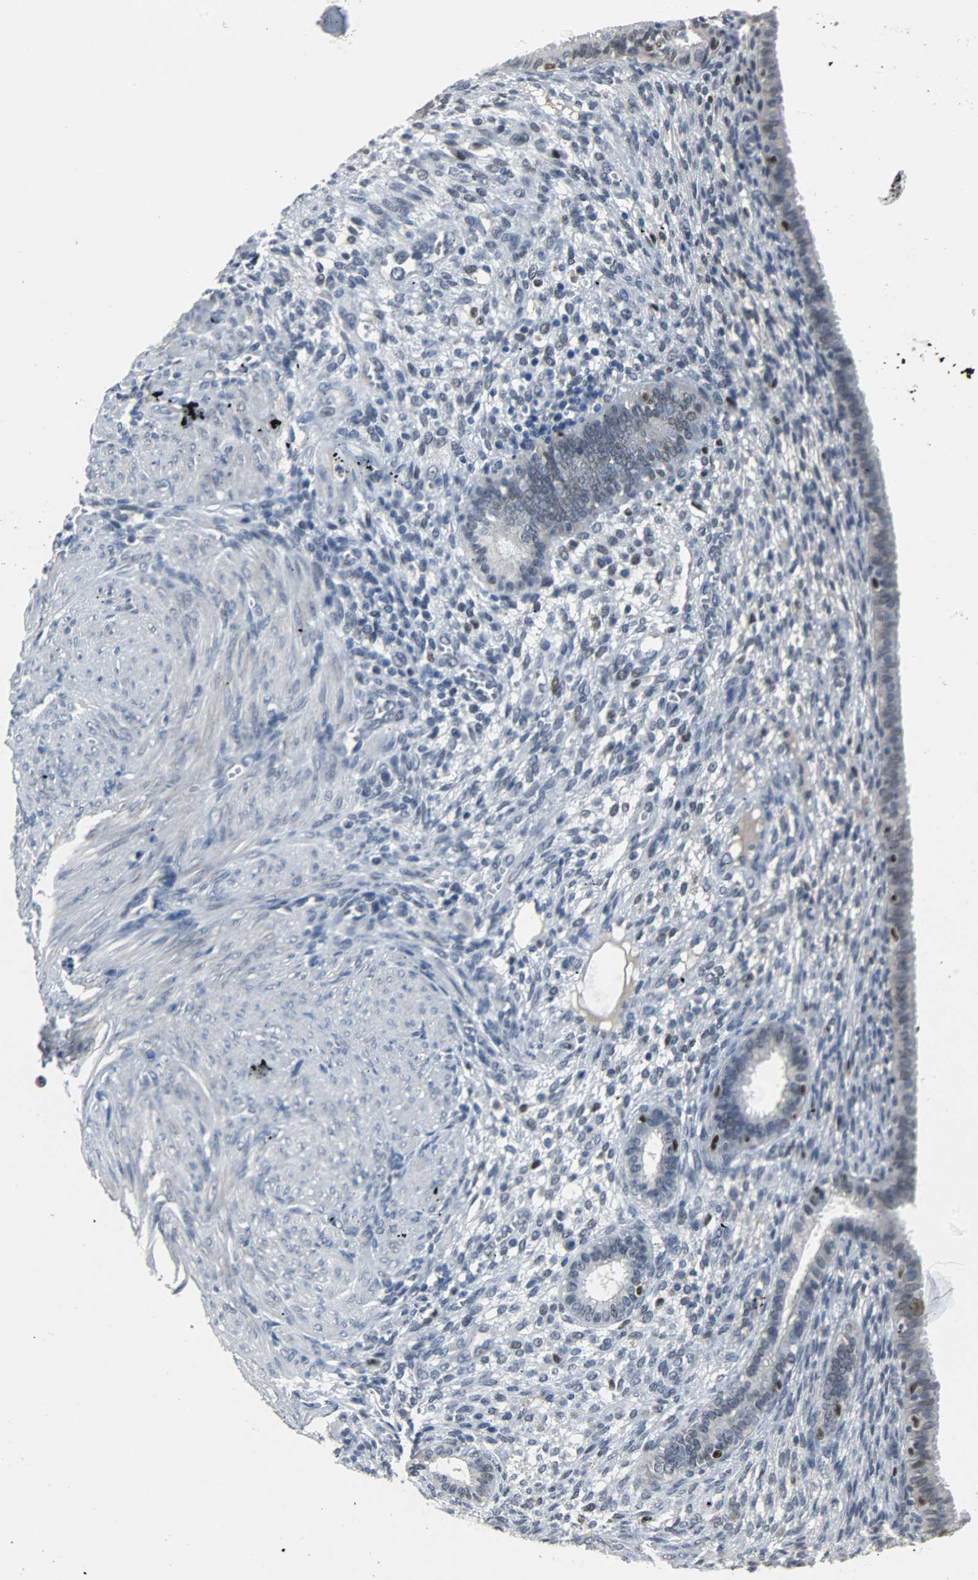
{"staining": {"intensity": "negative", "quantity": "none", "location": "none"}, "tissue": "endometrium", "cell_type": "Cells in endometrial stroma", "image_type": "normal", "snomed": [{"axis": "morphology", "description": "Normal tissue, NOS"}, {"axis": "topography", "description": "Endometrium"}], "caption": "Protein analysis of normal endometrium demonstrates no significant expression in cells in endometrial stroma.", "gene": "PPARG", "patient": {"sex": "female", "age": 72}}